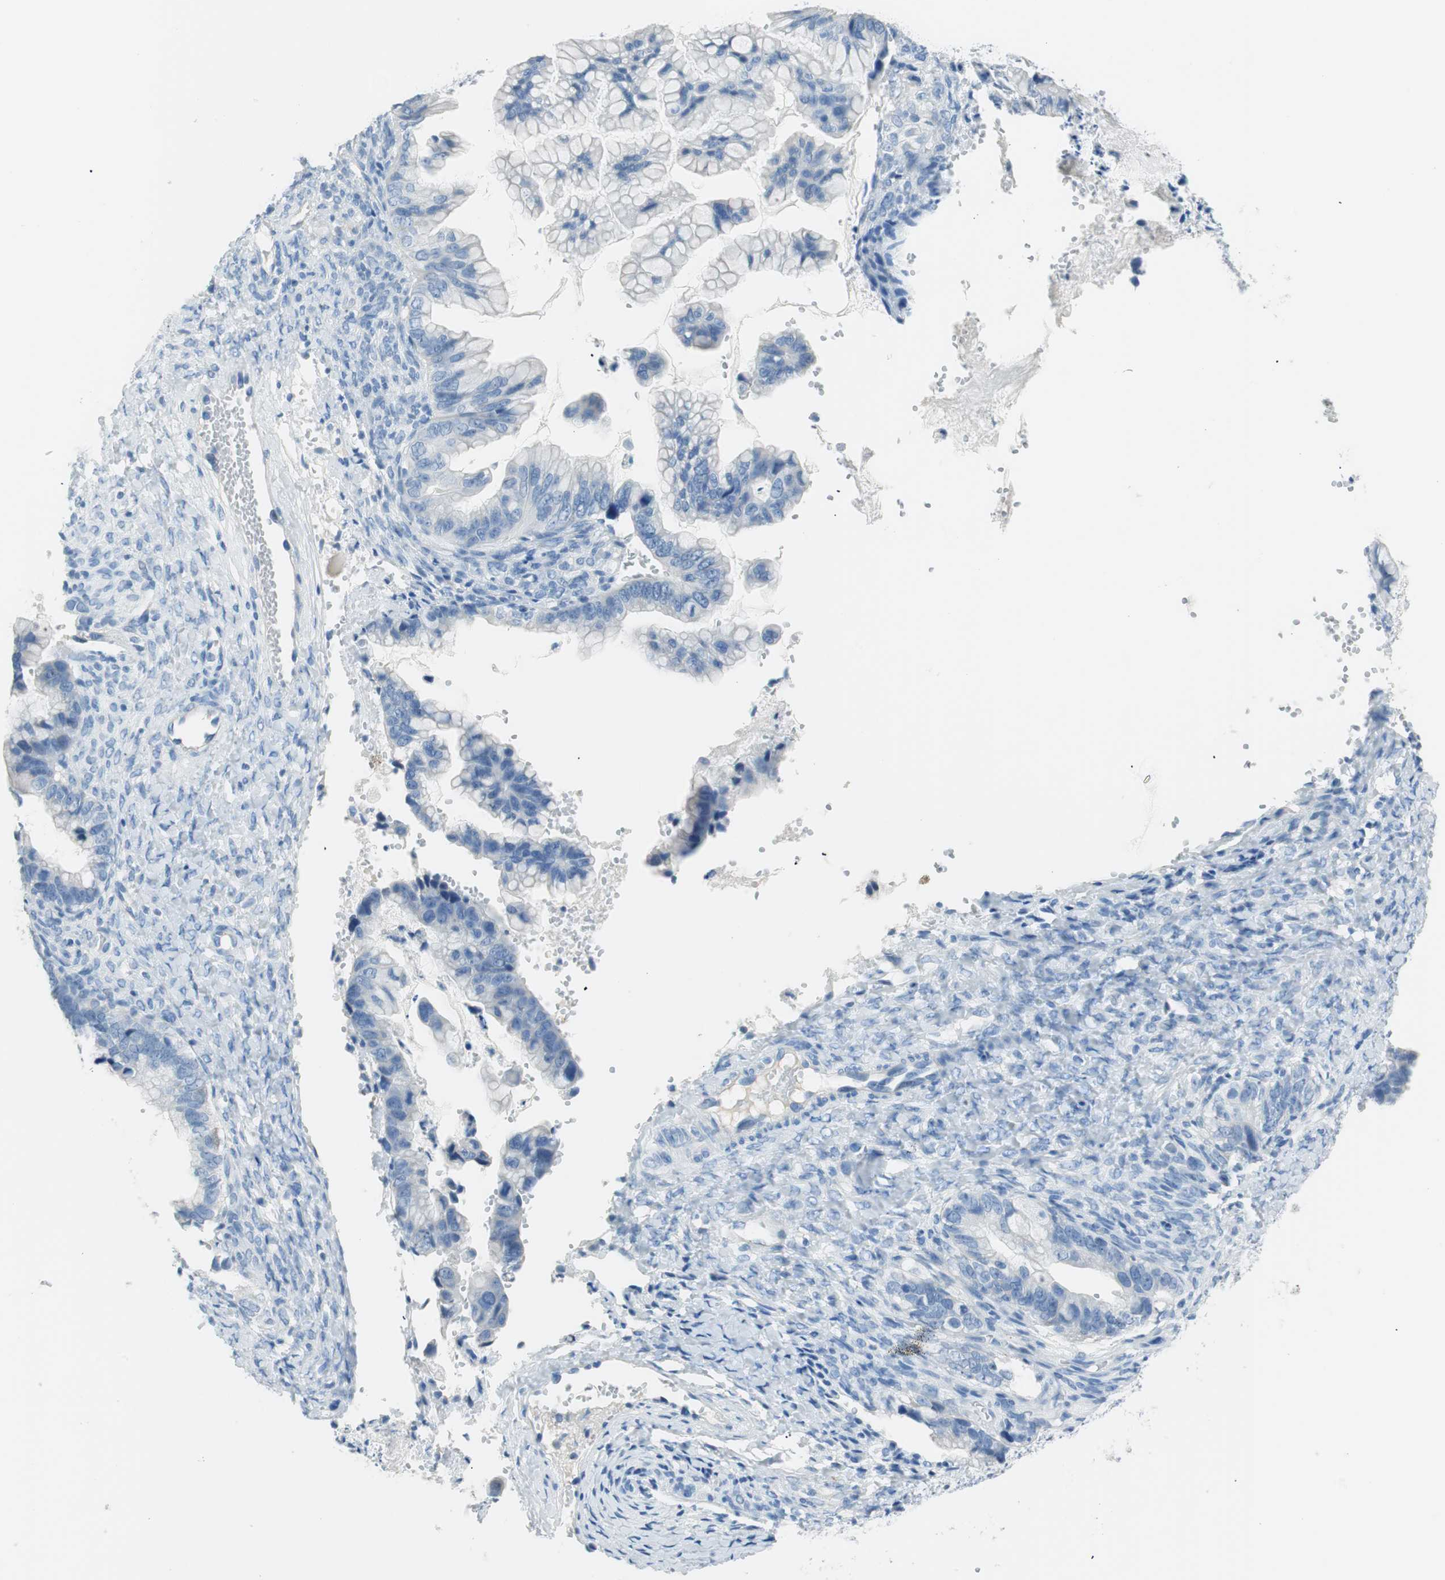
{"staining": {"intensity": "negative", "quantity": "none", "location": "none"}, "tissue": "ovarian cancer", "cell_type": "Tumor cells", "image_type": "cancer", "snomed": [{"axis": "morphology", "description": "Cystadenocarcinoma, mucinous, NOS"}, {"axis": "topography", "description": "Ovary"}], "caption": "Immunohistochemical staining of ovarian cancer shows no significant positivity in tumor cells.", "gene": "TNFRSF13C", "patient": {"sex": "female", "age": 36}}